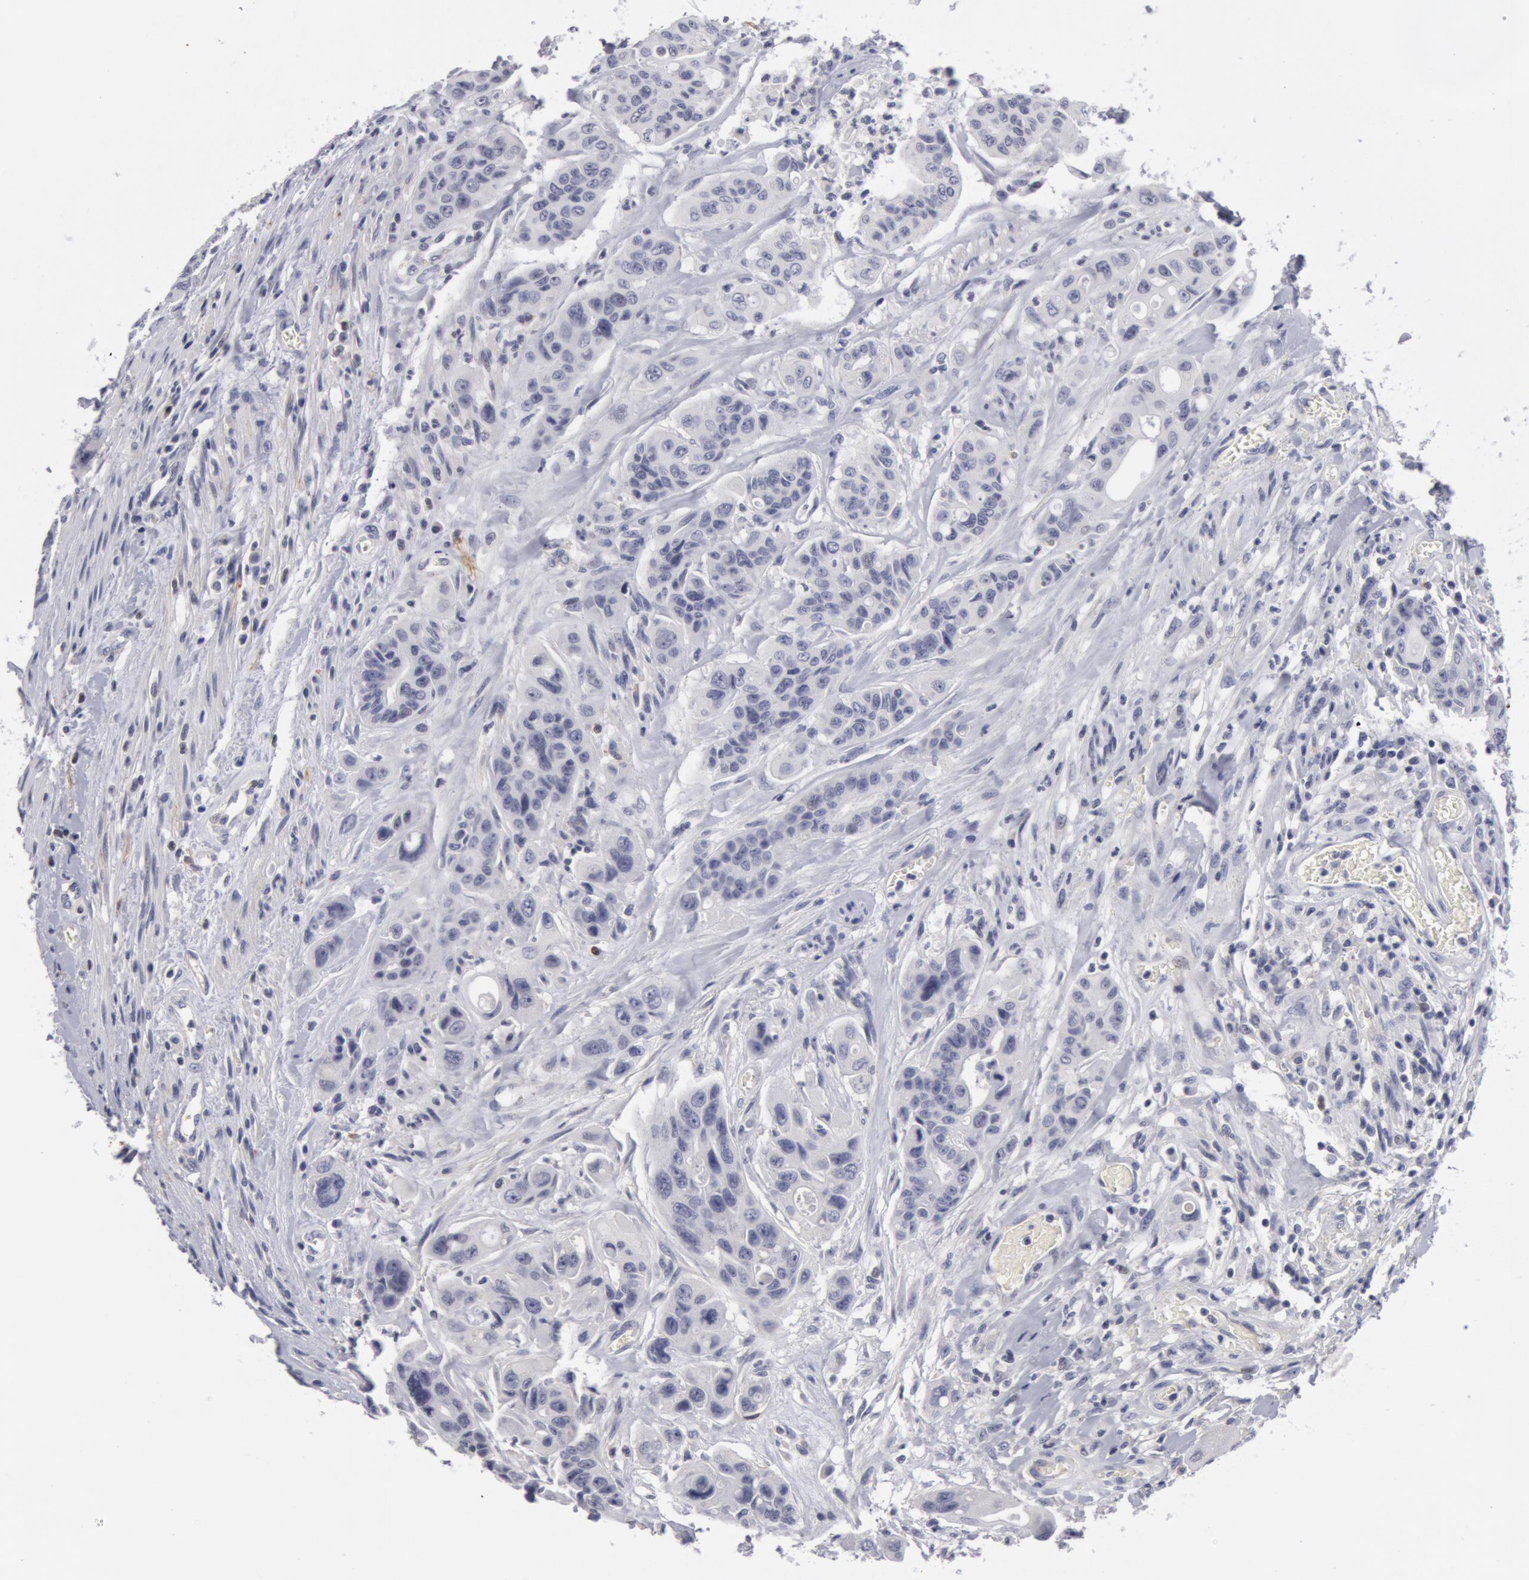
{"staining": {"intensity": "negative", "quantity": "none", "location": "none"}, "tissue": "colorectal cancer", "cell_type": "Tumor cells", "image_type": "cancer", "snomed": [{"axis": "morphology", "description": "Adenocarcinoma, NOS"}, {"axis": "topography", "description": "Colon"}], "caption": "High magnification brightfield microscopy of adenocarcinoma (colorectal) stained with DAB (brown) and counterstained with hematoxylin (blue): tumor cells show no significant staining. (DAB (3,3'-diaminobenzidine) immunohistochemistry (IHC) visualized using brightfield microscopy, high magnification).", "gene": "NLGN4X", "patient": {"sex": "female", "age": 70}}